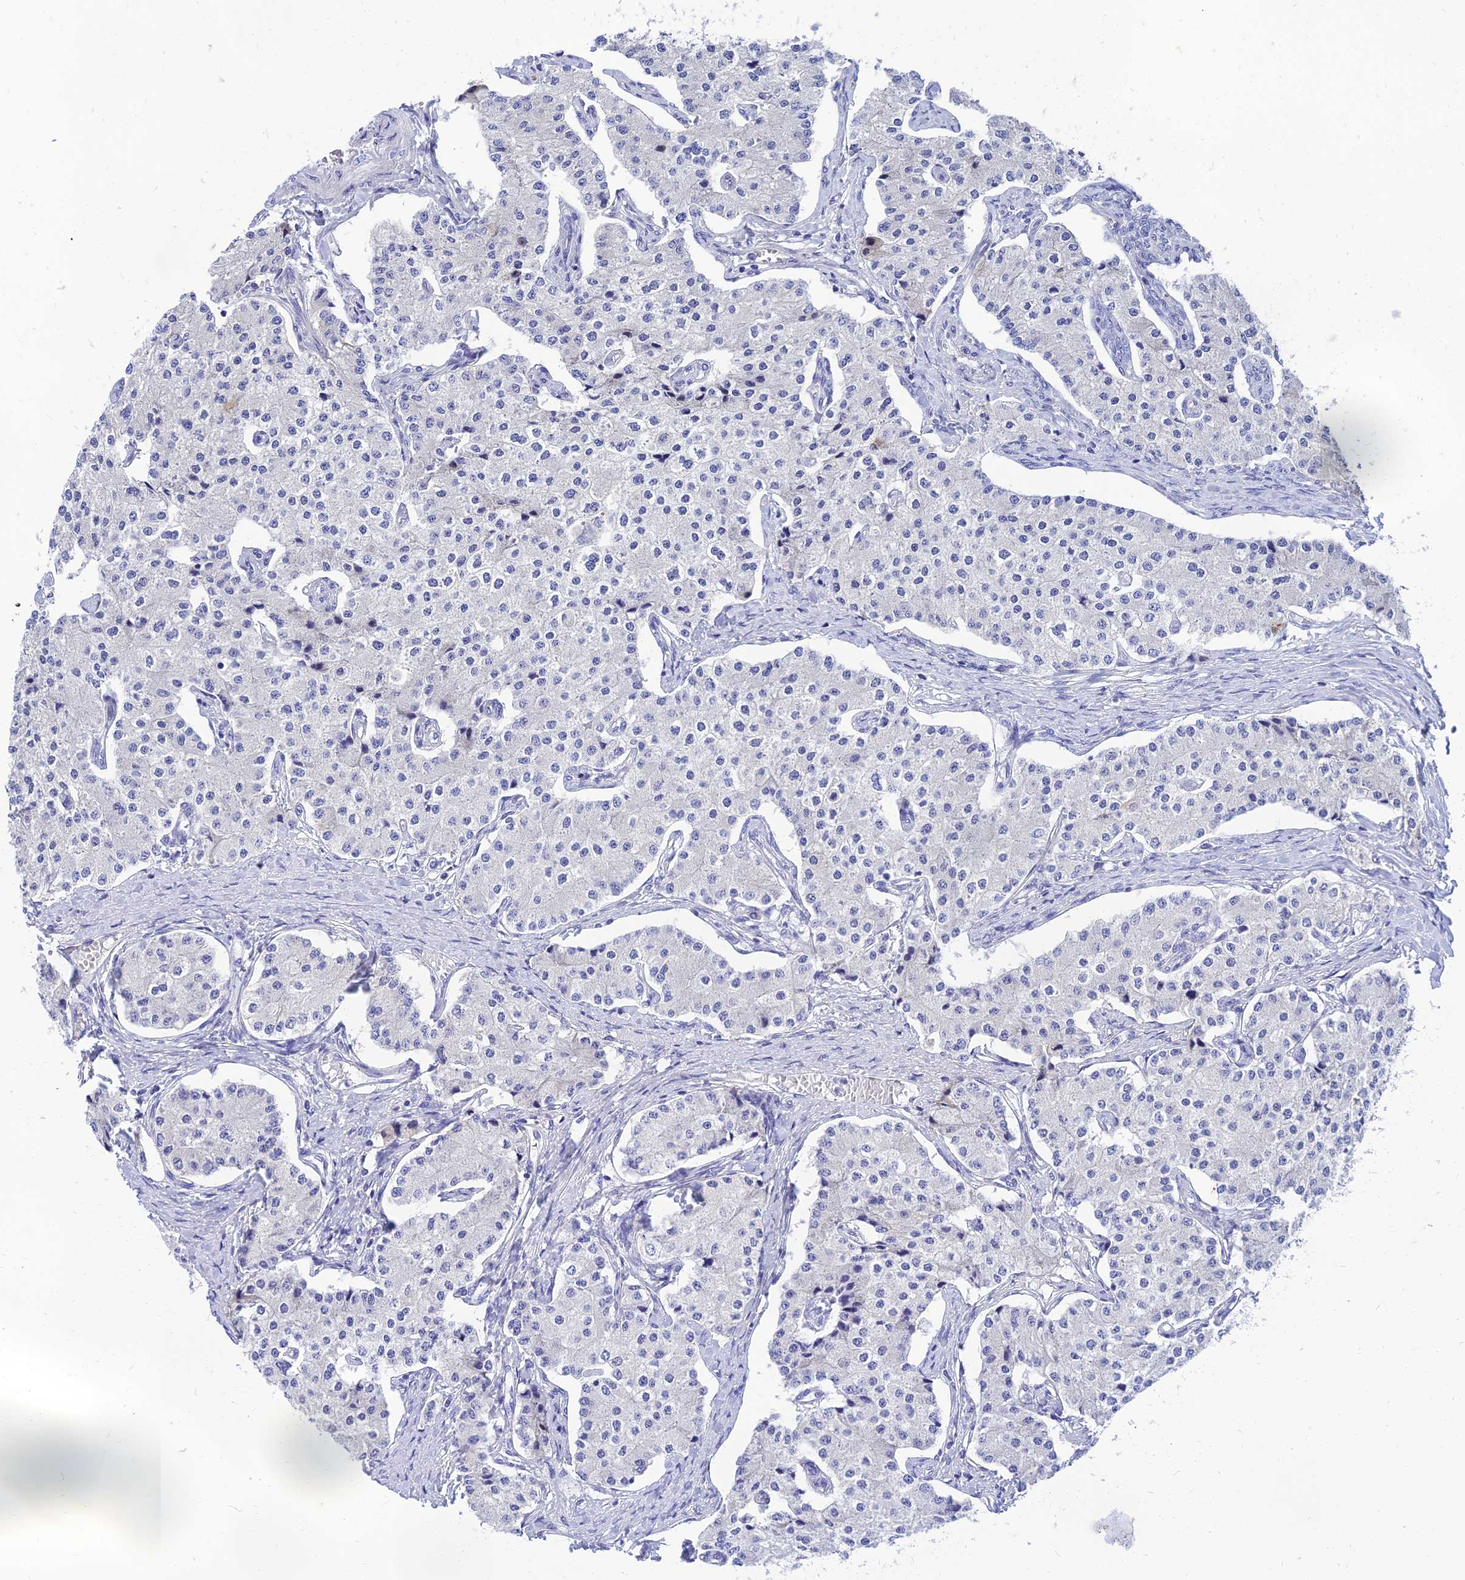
{"staining": {"intensity": "negative", "quantity": "none", "location": "none"}, "tissue": "carcinoid", "cell_type": "Tumor cells", "image_type": "cancer", "snomed": [{"axis": "morphology", "description": "Carcinoid, malignant, NOS"}, {"axis": "topography", "description": "Colon"}], "caption": "Human malignant carcinoid stained for a protein using IHC reveals no expression in tumor cells.", "gene": "TMEM161B", "patient": {"sex": "female", "age": 52}}